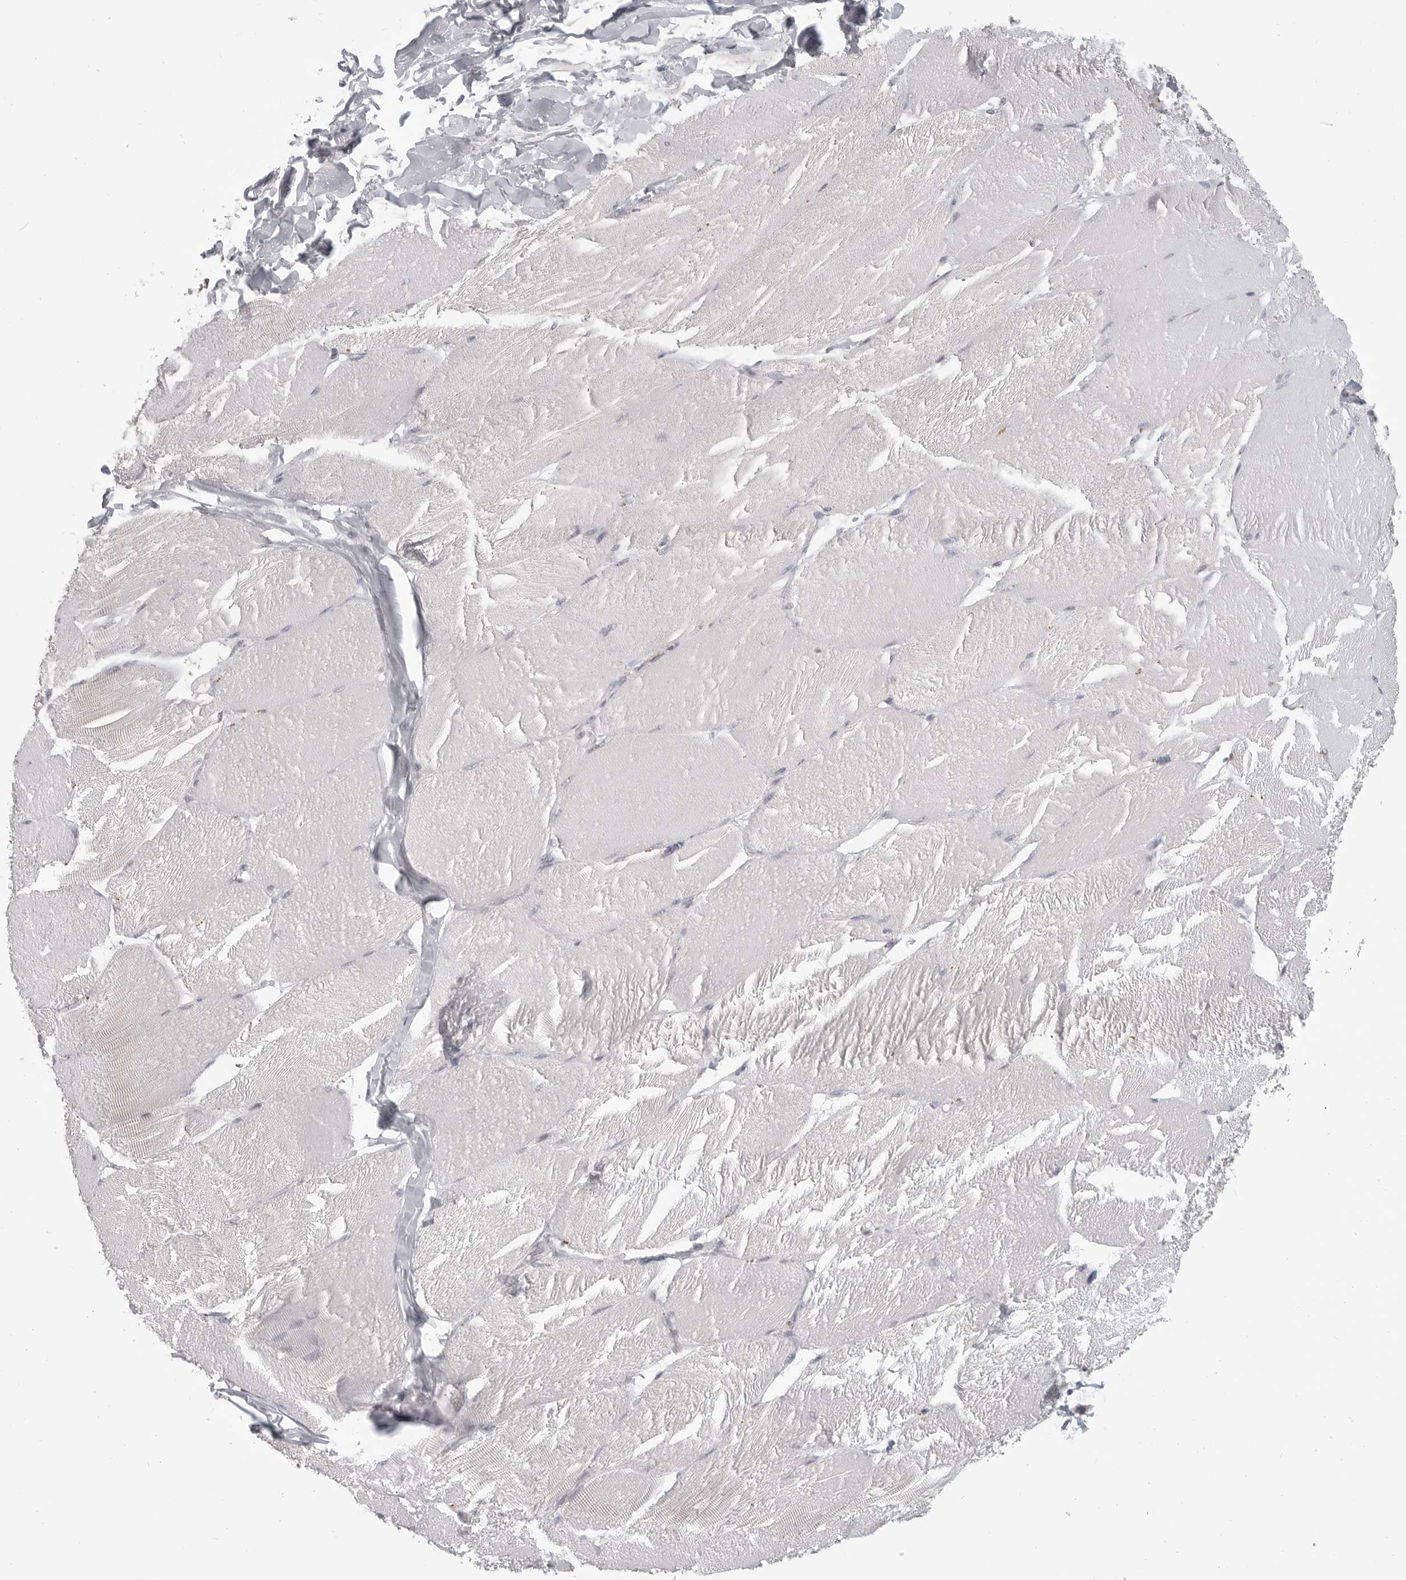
{"staining": {"intensity": "negative", "quantity": "none", "location": "none"}, "tissue": "skeletal muscle", "cell_type": "Myocytes", "image_type": "normal", "snomed": [{"axis": "morphology", "description": "Normal tissue, NOS"}, {"axis": "topography", "description": "Skin"}, {"axis": "topography", "description": "Skeletal muscle"}], "caption": "IHC photomicrograph of unremarkable skeletal muscle: human skeletal muscle stained with DAB exhibits no significant protein staining in myocytes.", "gene": "IFNGR1", "patient": {"sex": "male", "age": 83}}